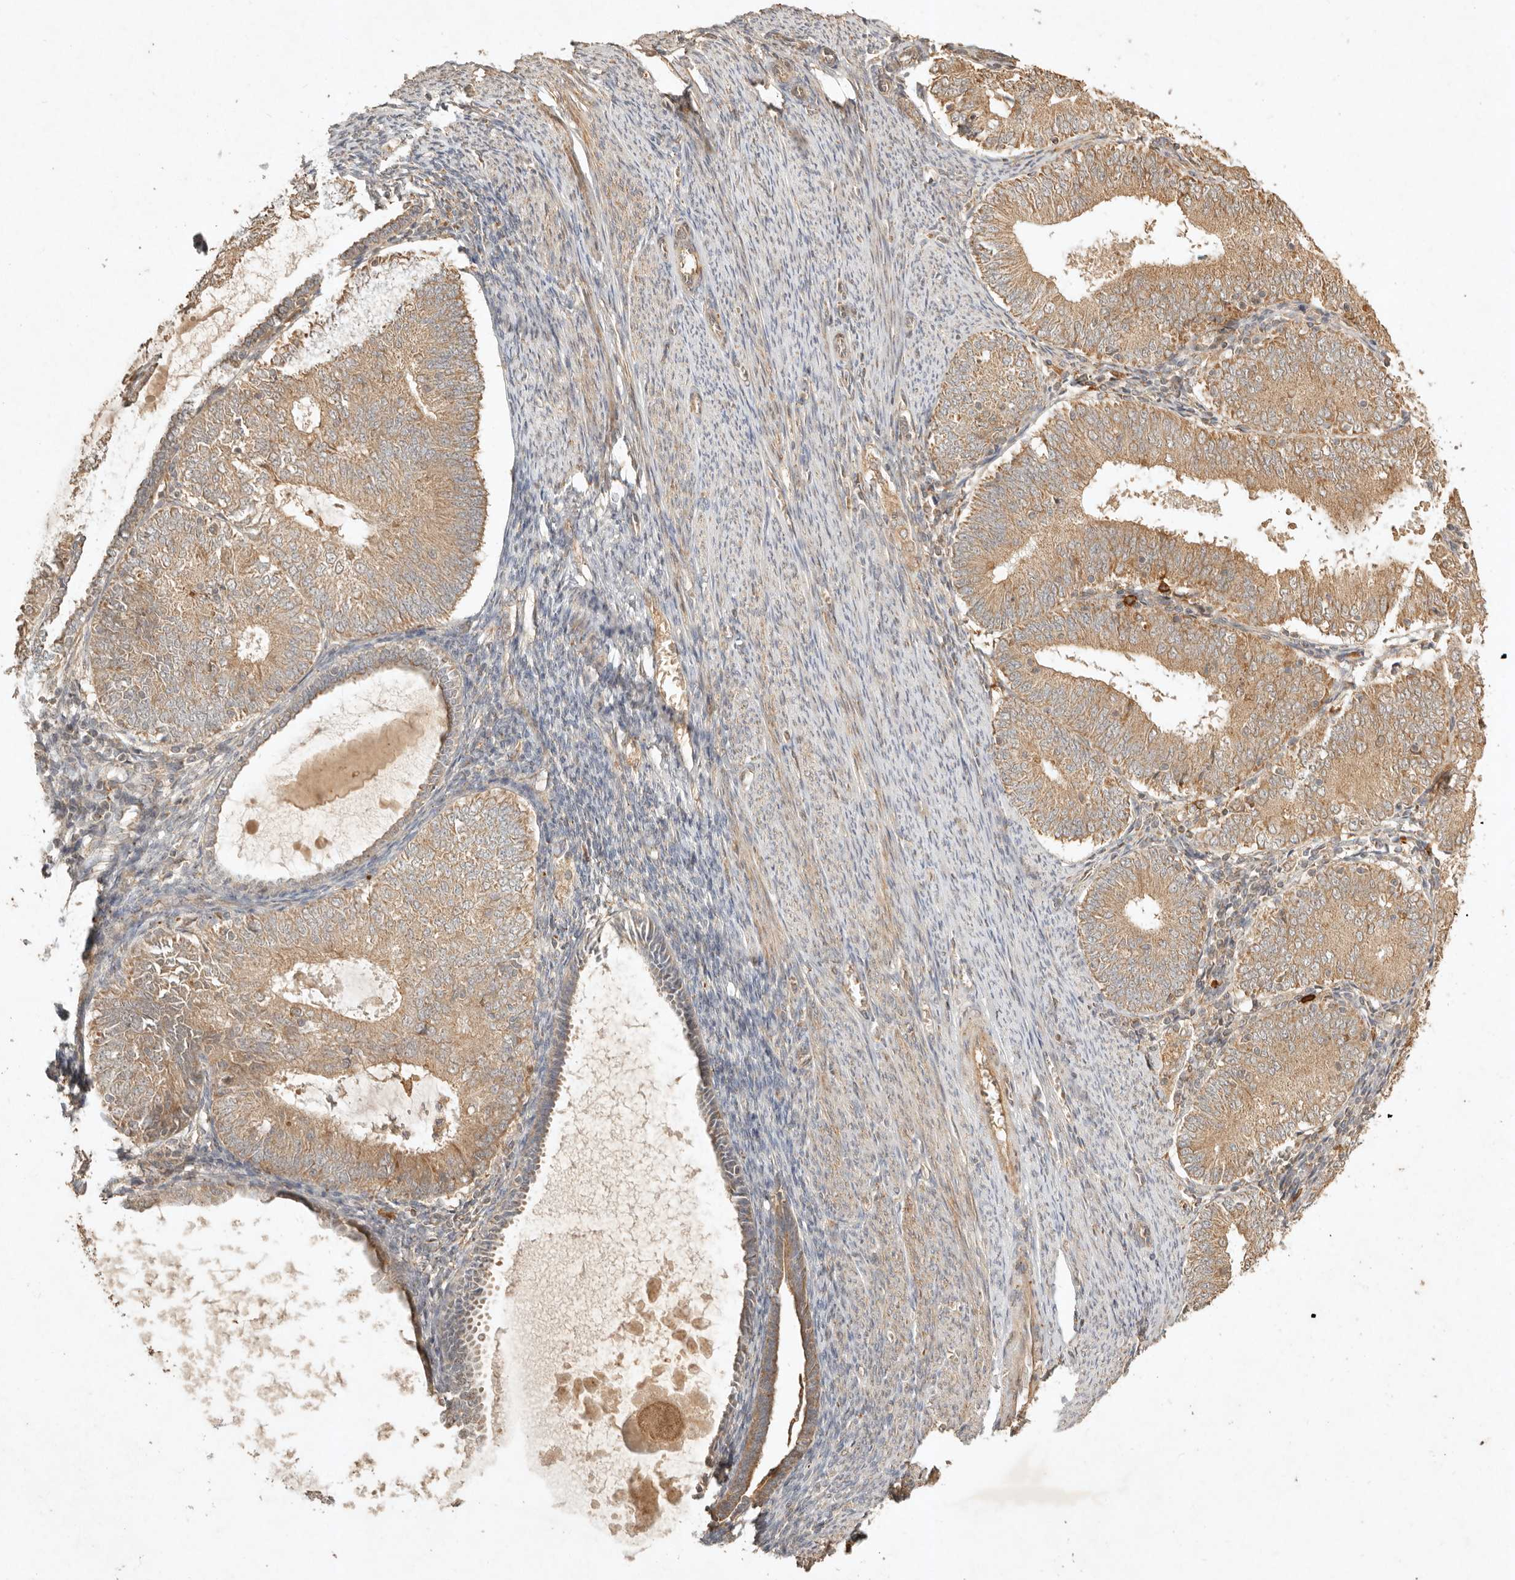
{"staining": {"intensity": "moderate", "quantity": ">75%", "location": "cytoplasmic/membranous"}, "tissue": "endometrial cancer", "cell_type": "Tumor cells", "image_type": "cancer", "snomed": [{"axis": "morphology", "description": "Adenocarcinoma, NOS"}, {"axis": "topography", "description": "Endometrium"}], "caption": "Immunohistochemistry (IHC) (DAB (3,3'-diaminobenzidine)) staining of human endometrial adenocarcinoma exhibits moderate cytoplasmic/membranous protein expression in approximately >75% of tumor cells.", "gene": "CLEC4C", "patient": {"sex": "female", "age": 57}}